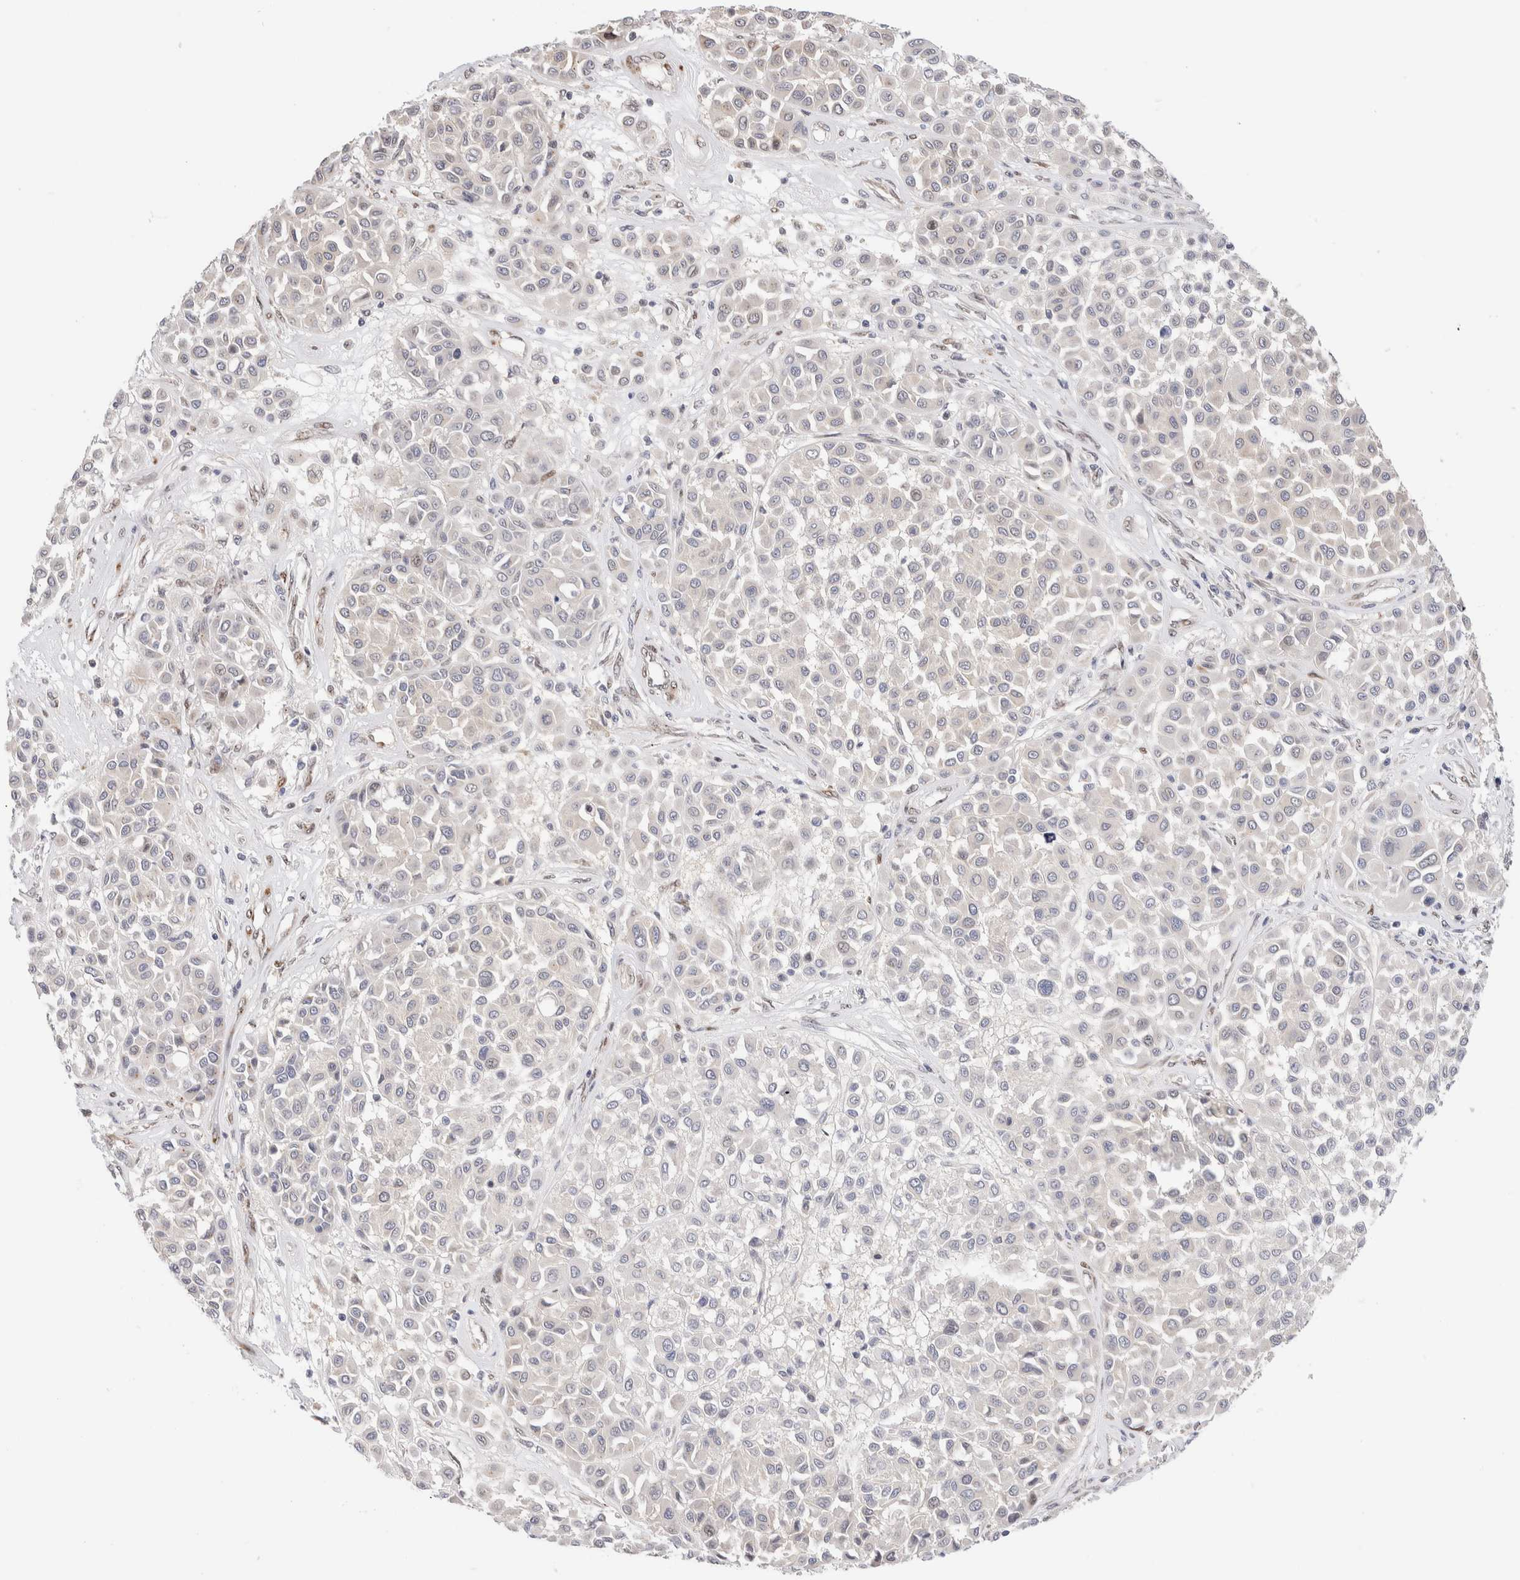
{"staining": {"intensity": "negative", "quantity": "none", "location": "none"}, "tissue": "melanoma", "cell_type": "Tumor cells", "image_type": "cancer", "snomed": [{"axis": "morphology", "description": "Malignant melanoma, Metastatic site"}, {"axis": "topography", "description": "Soft tissue"}], "caption": "High power microscopy histopathology image of an IHC photomicrograph of melanoma, revealing no significant staining in tumor cells.", "gene": "NSMAF", "patient": {"sex": "male", "age": 41}}